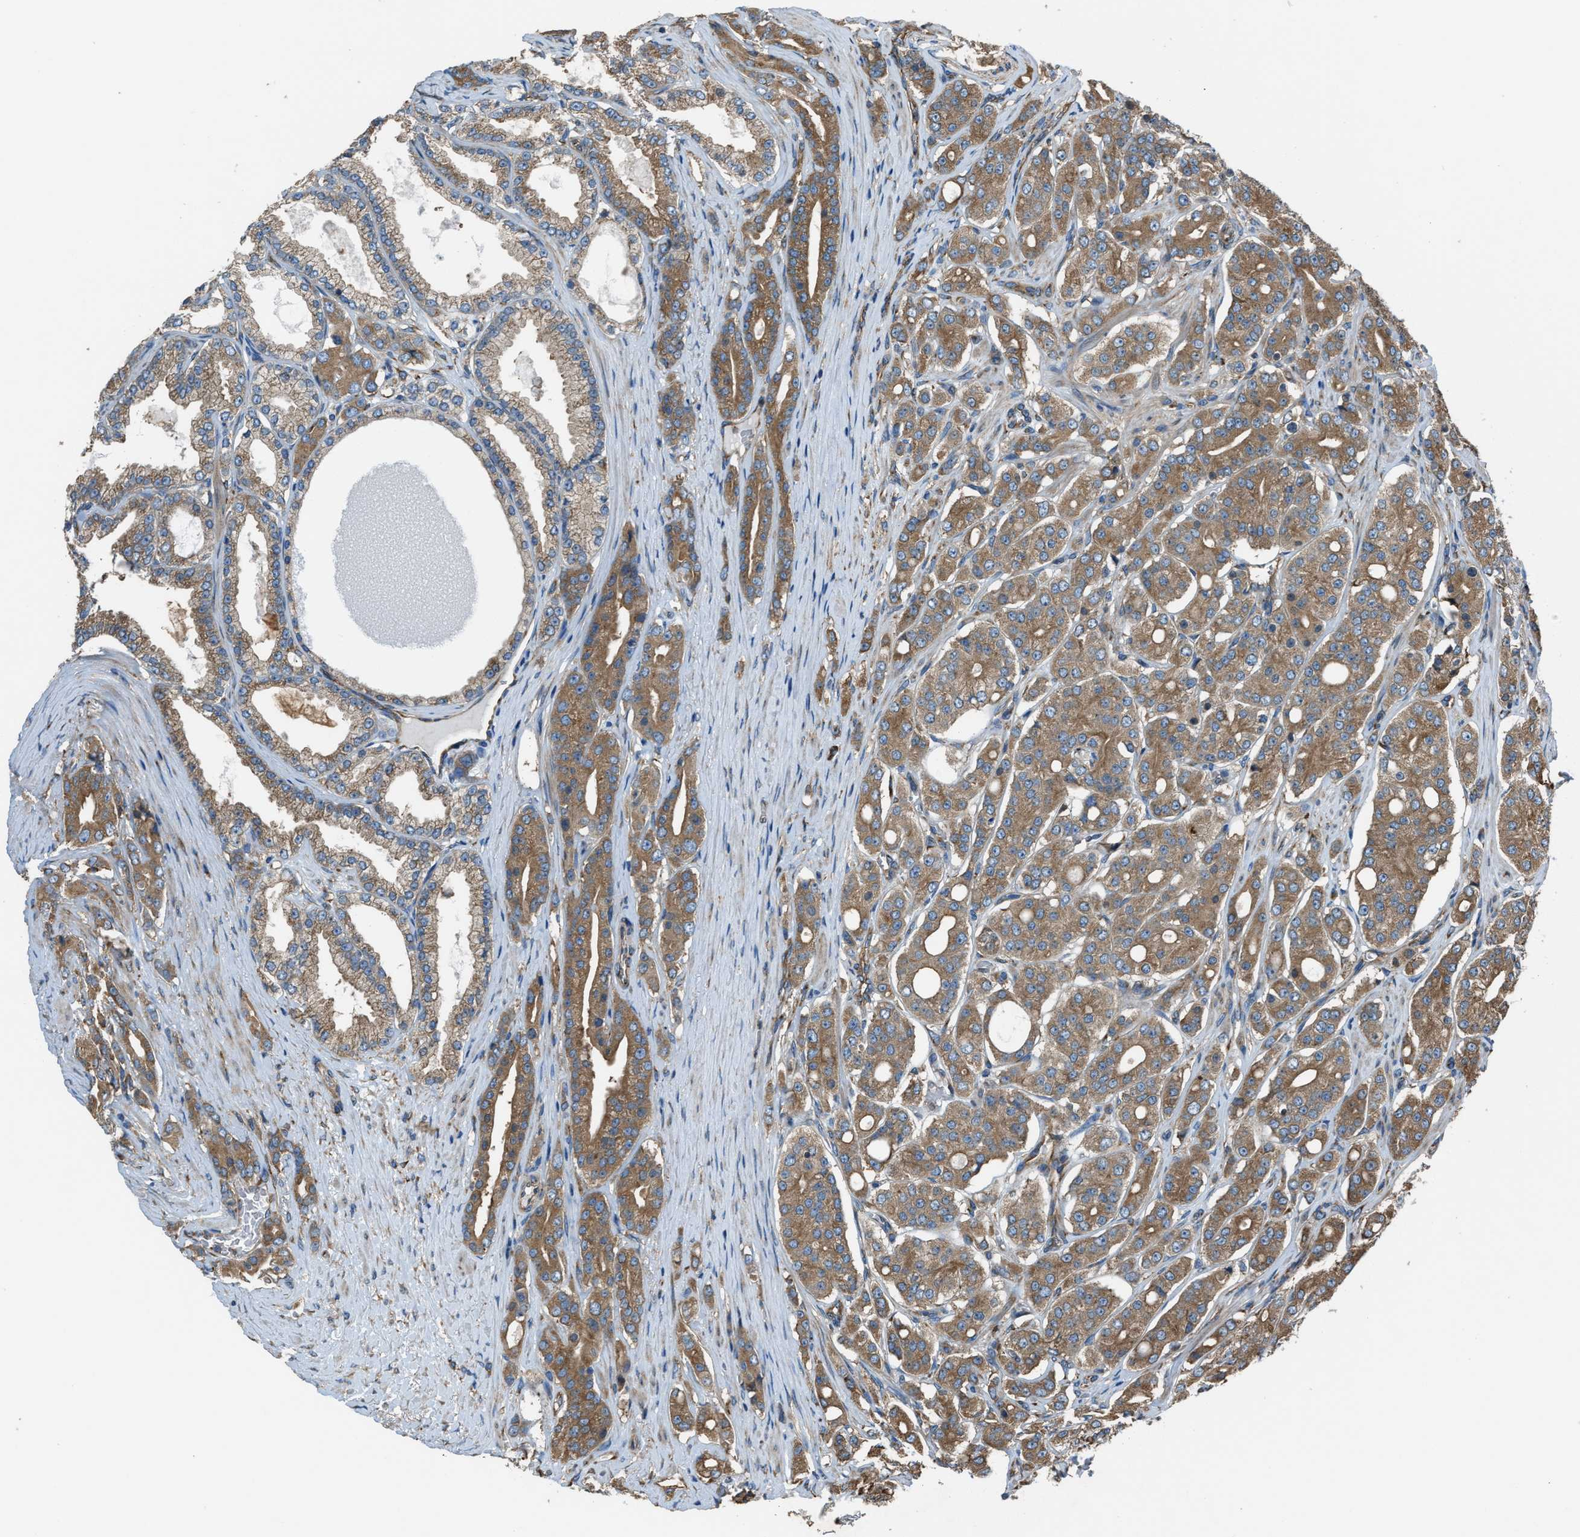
{"staining": {"intensity": "moderate", "quantity": ">75%", "location": "cytoplasmic/membranous"}, "tissue": "prostate cancer", "cell_type": "Tumor cells", "image_type": "cancer", "snomed": [{"axis": "morphology", "description": "Adenocarcinoma, High grade"}, {"axis": "topography", "description": "Prostate"}], "caption": "About >75% of tumor cells in adenocarcinoma (high-grade) (prostate) display moderate cytoplasmic/membranous protein expression as visualized by brown immunohistochemical staining.", "gene": "TRPC1", "patient": {"sex": "male", "age": 71}}